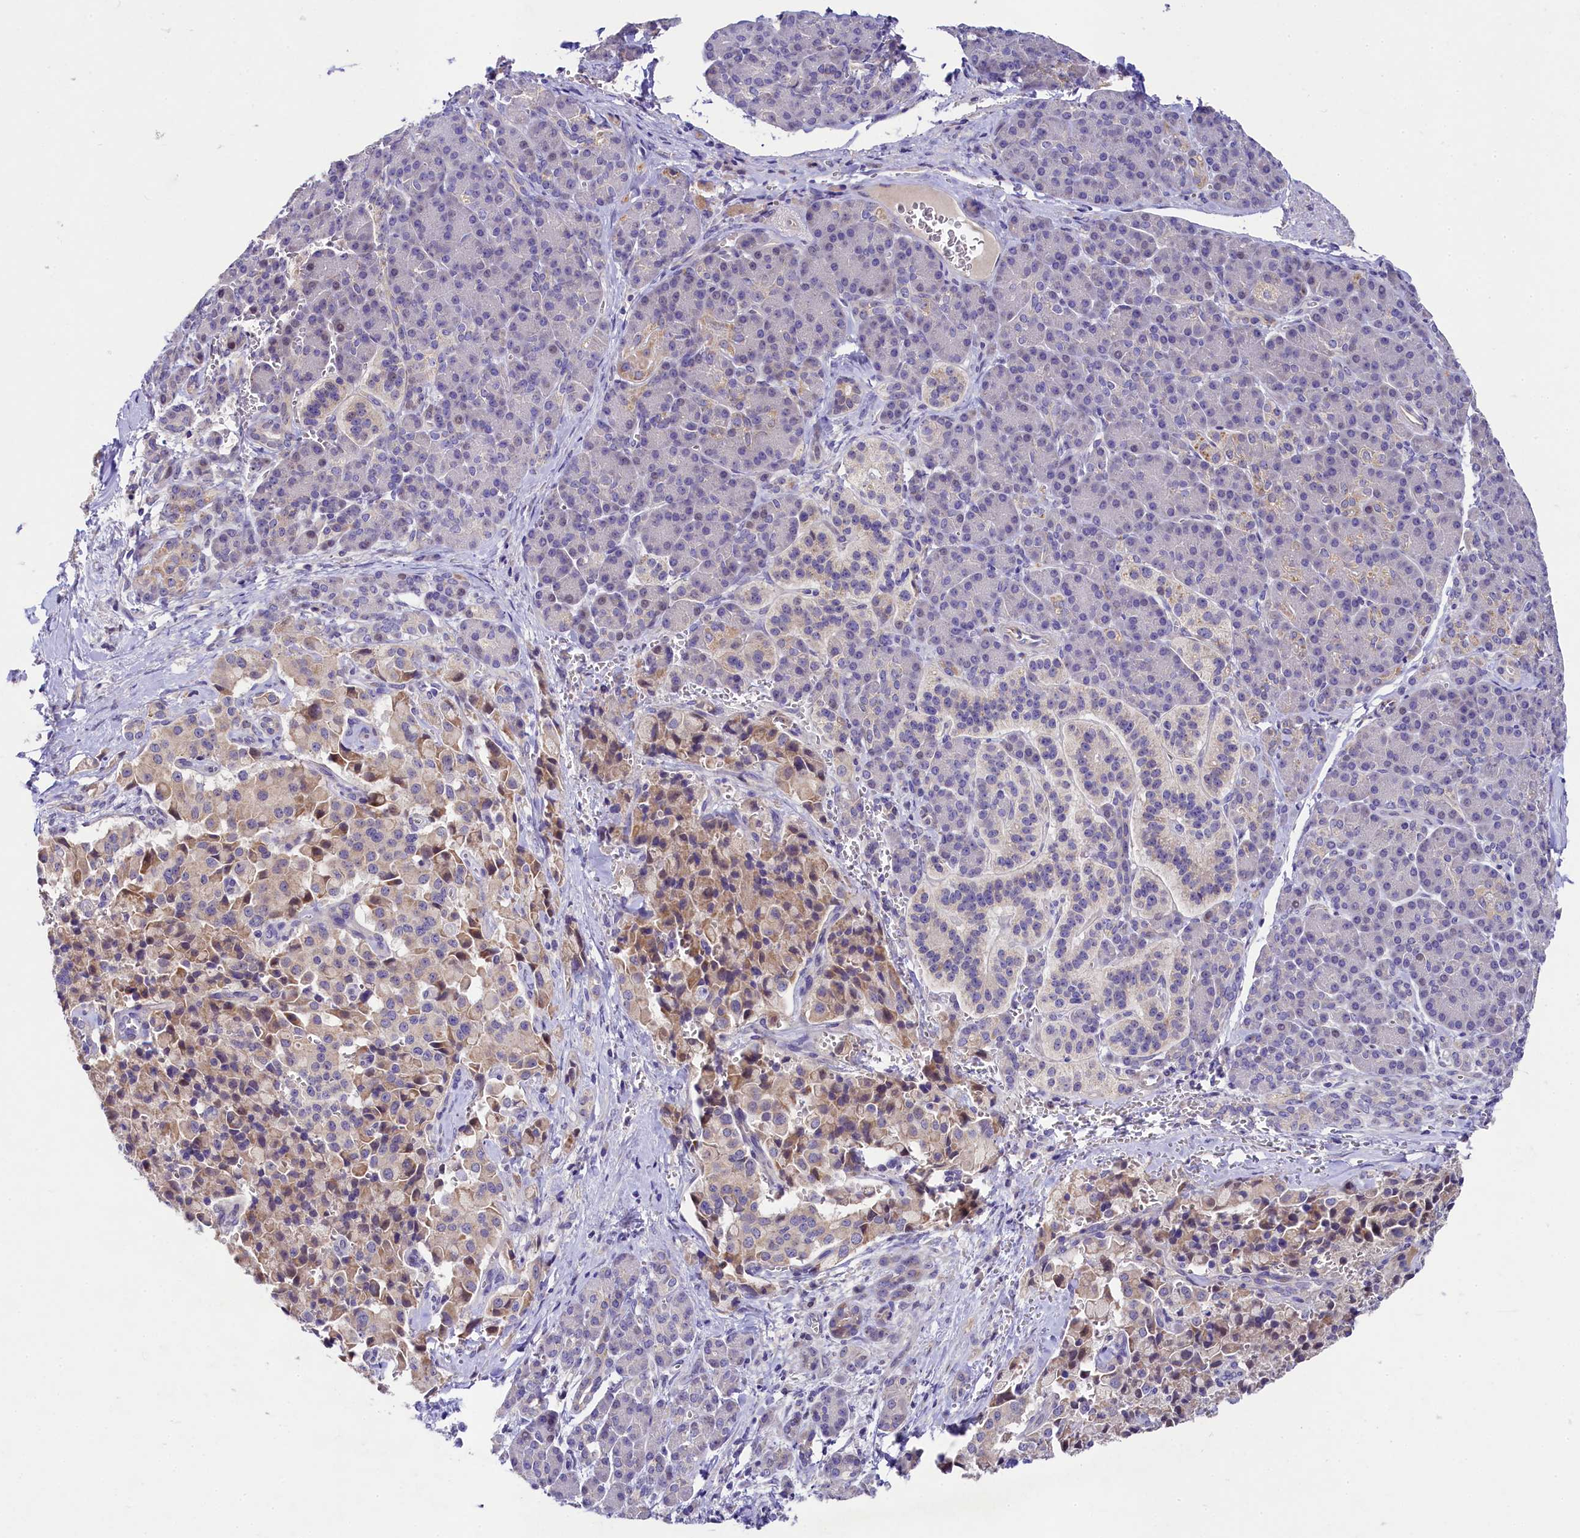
{"staining": {"intensity": "moderate", "quantity": "<25%", "location": "cytoplasmic/membranous"}, "tissue": "pancreatic cancer", "cell_type": "Tumor cells", "image_type": "cancer", "snomed": [{"axis": "morphology", "description": "Adenocarcinoma, NOS"}, {"axis": "topography", "description": "Pancreas"}], "caption": "Moderate cytoplasmic/membranous staining for a protein is appreciated in about <25% of tumor cells of pancreatic adenocarcinoma using IHC.", "gene": "FXYD6", "patient": {"sex": "male", "age": 65}}